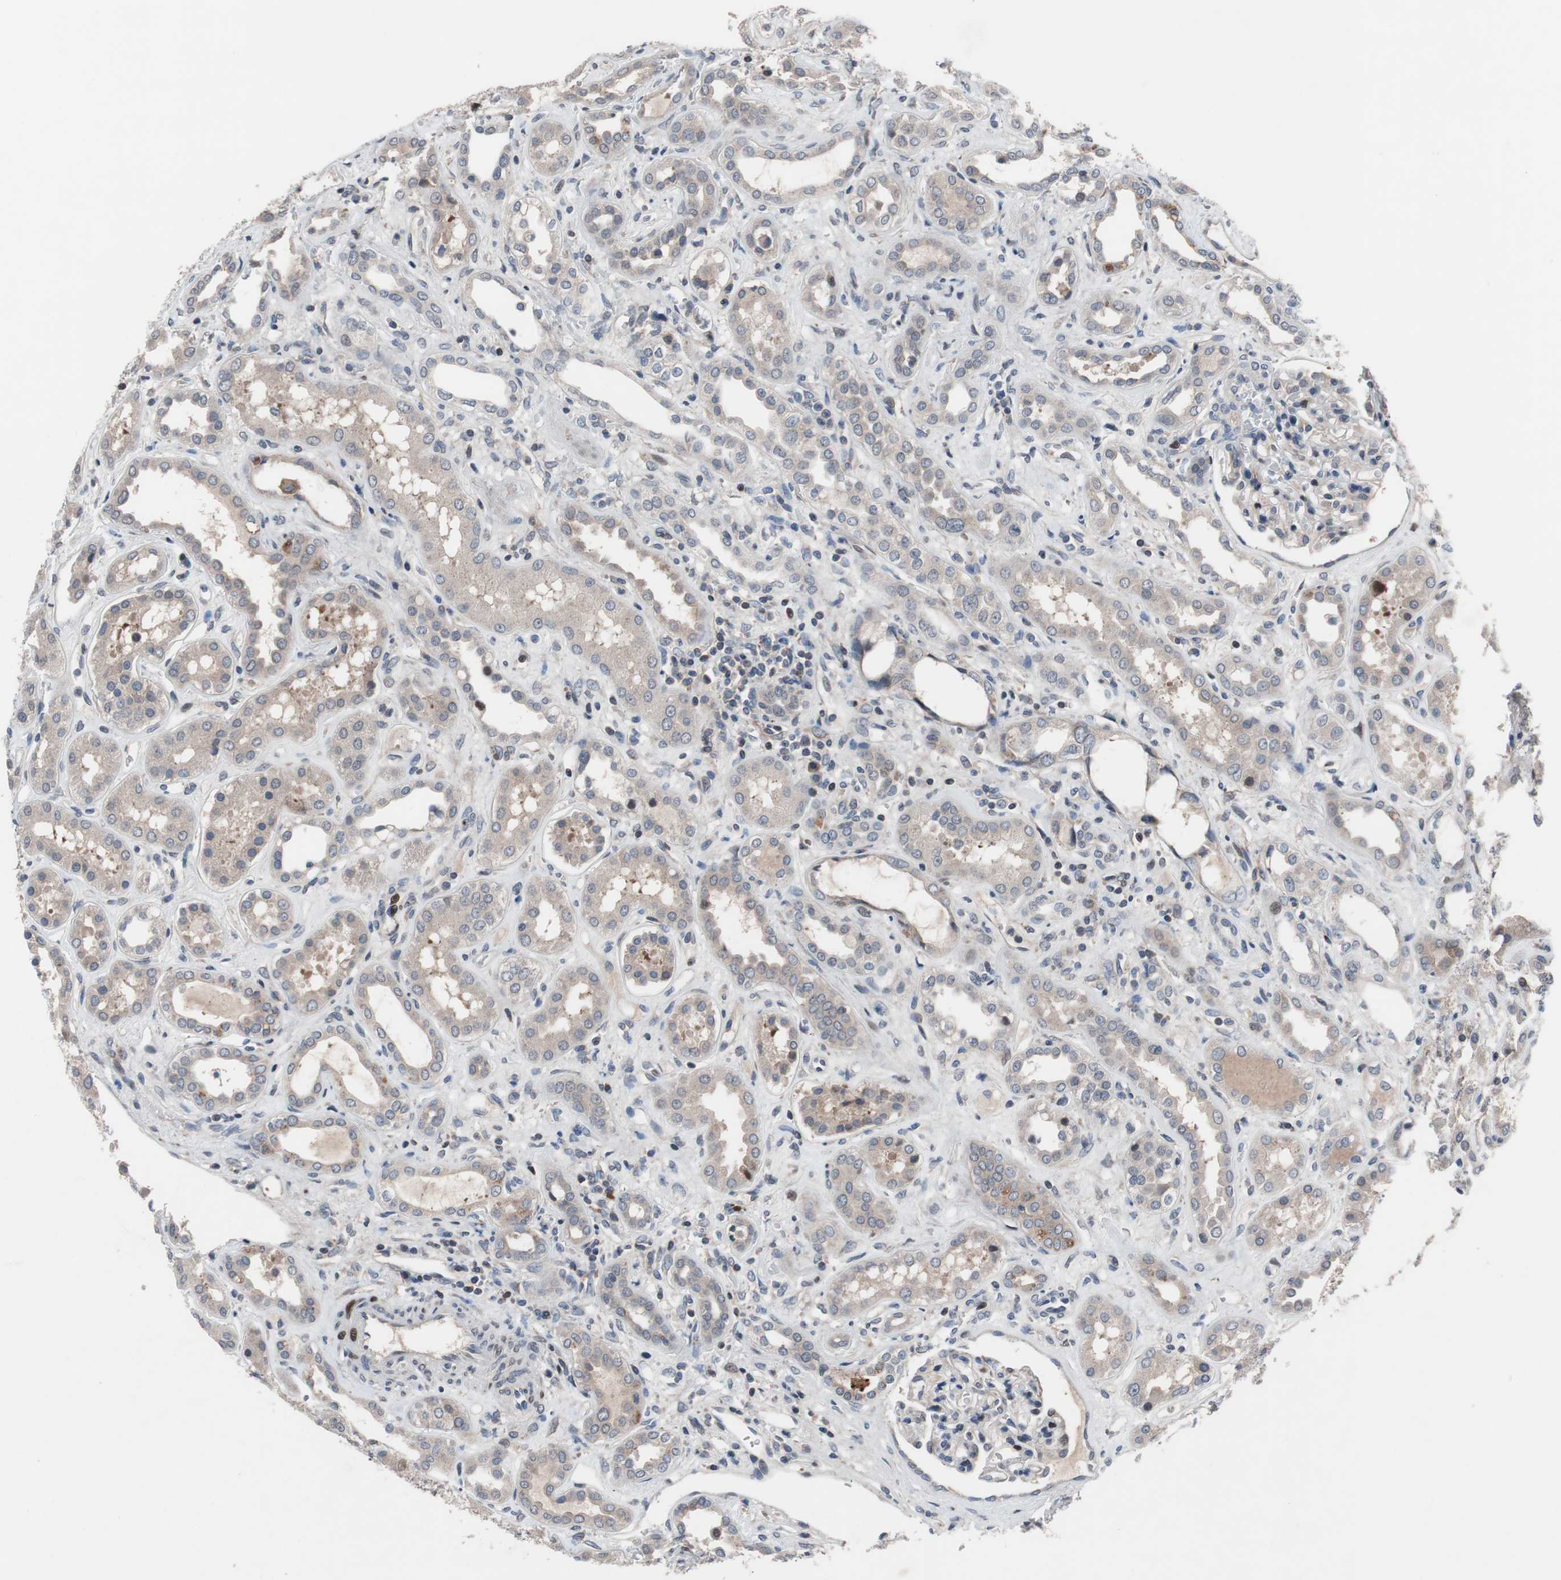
{"staining": {"intensity": "moderate", "quantity": "<25%", "location": "nuclear"}, "tissue": "kidney", "cell_type": "Cells in glomeruli", "image_type": "normal", "snomed": [{"axis": "morphology", "description": "Normal tissue, NOS"}, {"axis": "topography", "description": "Kidney"}], "caption": "Unremarkable kidney demonstrates moderate nuclear staining in about <25% of cells in glomeruli, visualized by immunohistochemistry.", "gene": "MUTYH", "patient": {"sex": "male", "age": 59}}